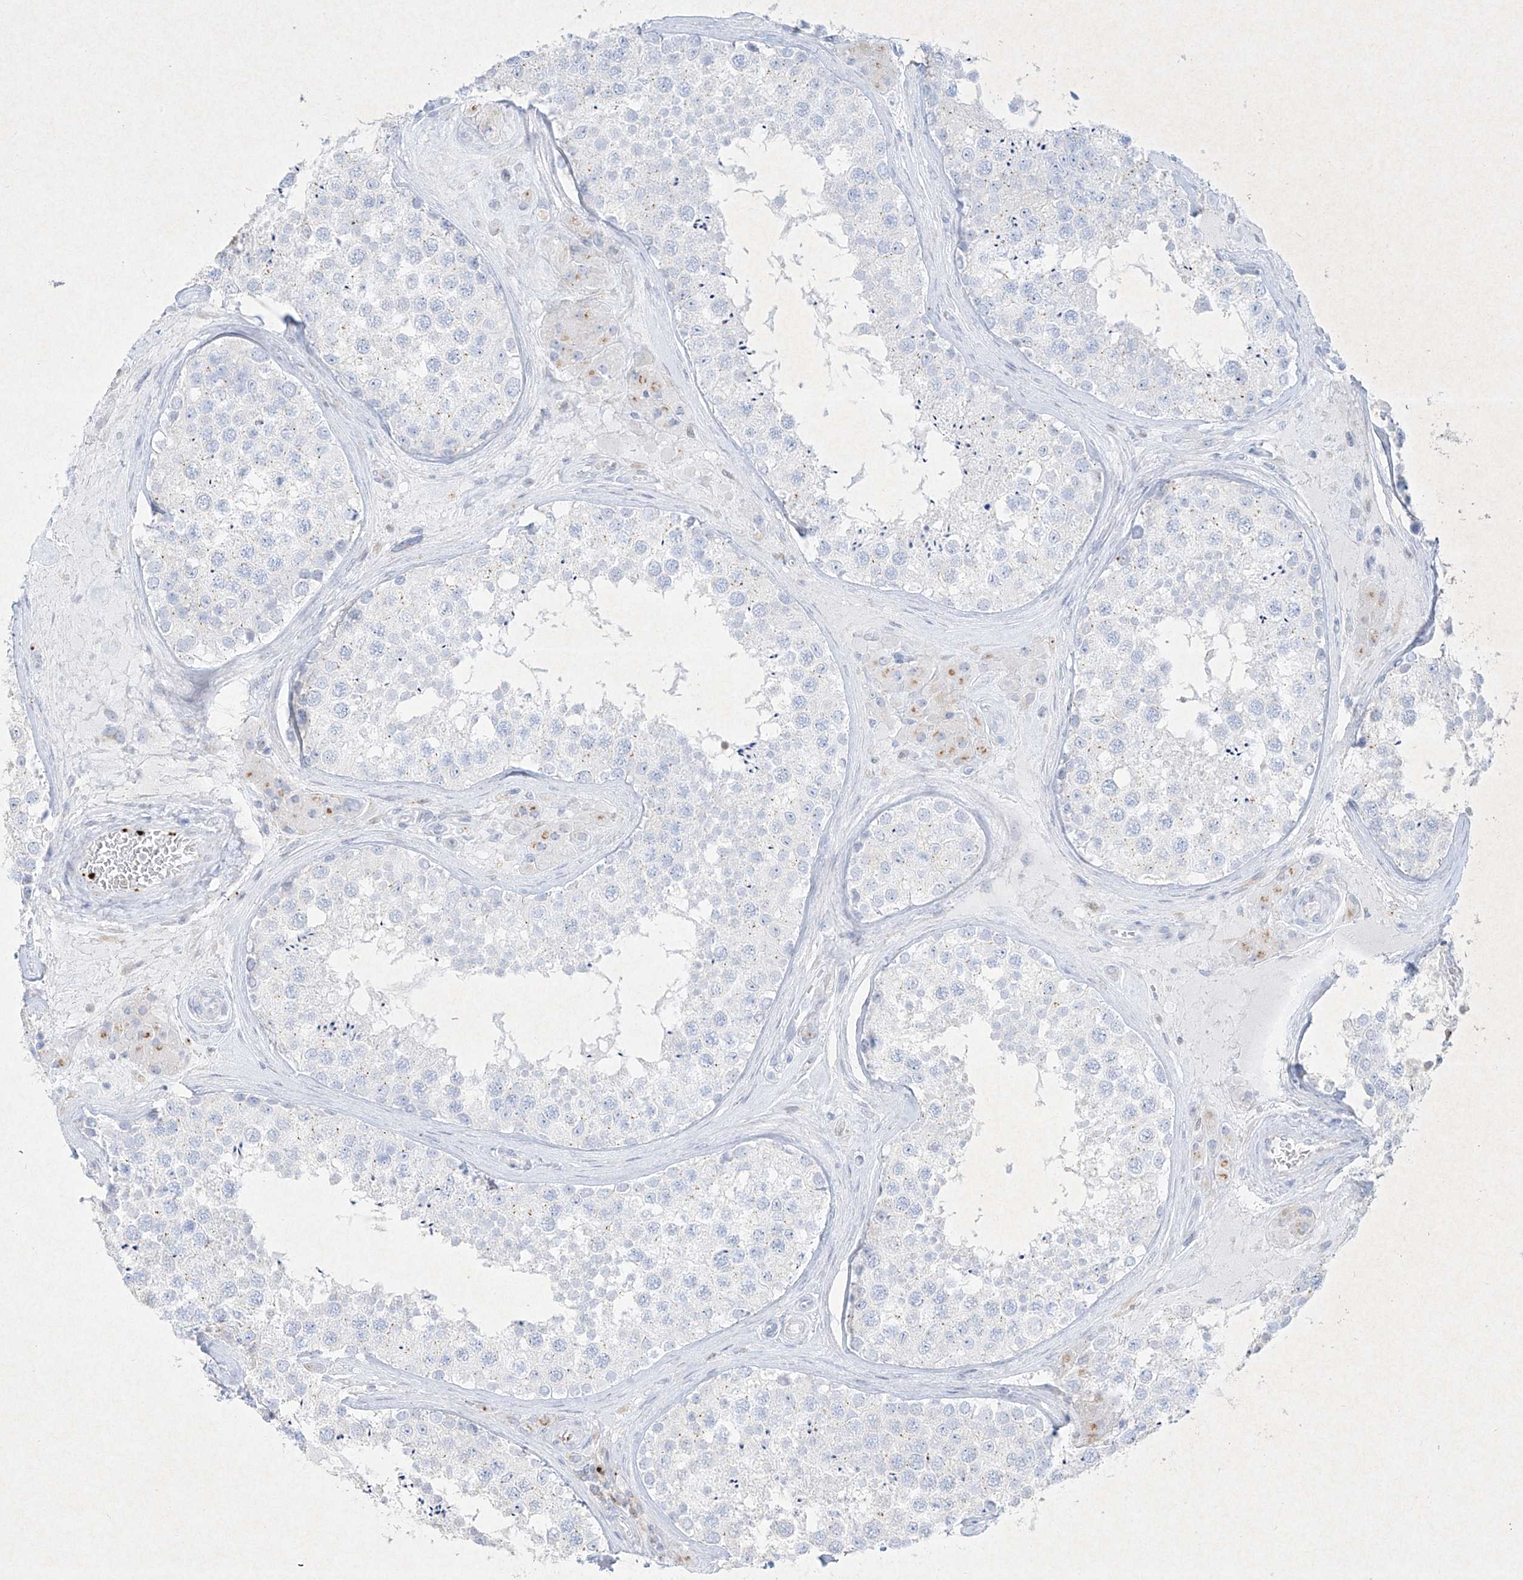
{"staining": {"intensity": "negative", "quantity": "none", "location": "none"}, "tissue": "testis", "cell_type": "Cells in seminiferous ducts", "image_type": "normal", "snomed": [{"axis": "morphology", "description": "Normal tissue, NOS"}, {"axis": "topography", "description": "Testis"}], "caption": "The micrograph displays no significant expression in cells in seminiferous ducts of testis. The staining is performed using DAB brown chromogen with nuclei counter-stained in using hematoxylin.", "gene": "PLEK", "patient": {"sex": "male", "age": 46}}